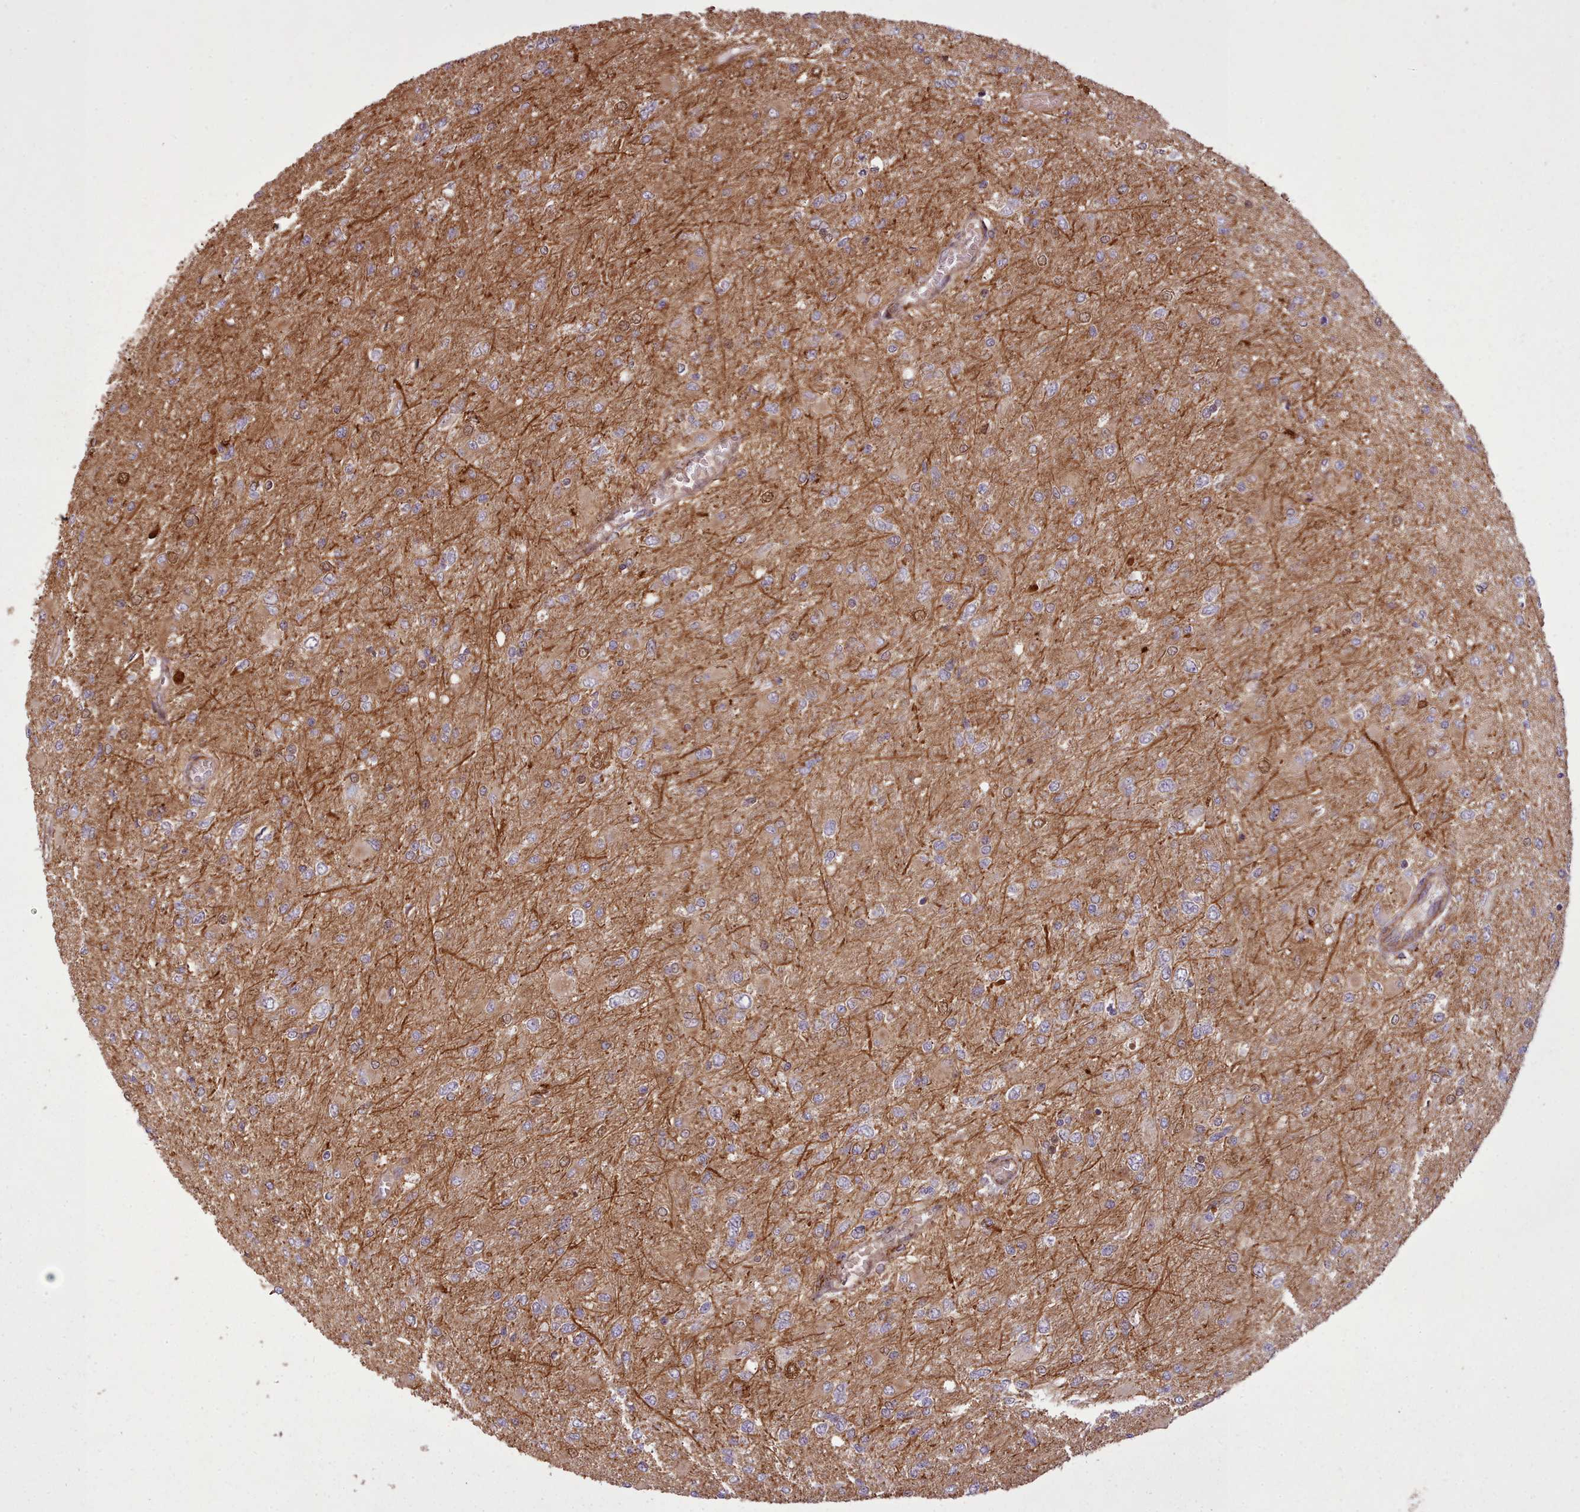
{"staining": {"intensity": "strong", "quantity": "<25%", "location": "cytoplasmic/membranous,nuclear"}, "tissue": "glioma", "cell_type": "Tumor cells", "image_type": "cancer", "snomed": [{"axis": "morphology", "description": "Glioma, malignant, High grade"}, {"axis": "topography", "description": "Cerebral cortex"}], "caption": "Immunohistochemical staining of glioma displays strong cytoplasmic/membranous and nuclear protein staining in about <25% of tumor cells.", "gene": "NLRP7", "patient": {"sex": "female", "age": 36}}